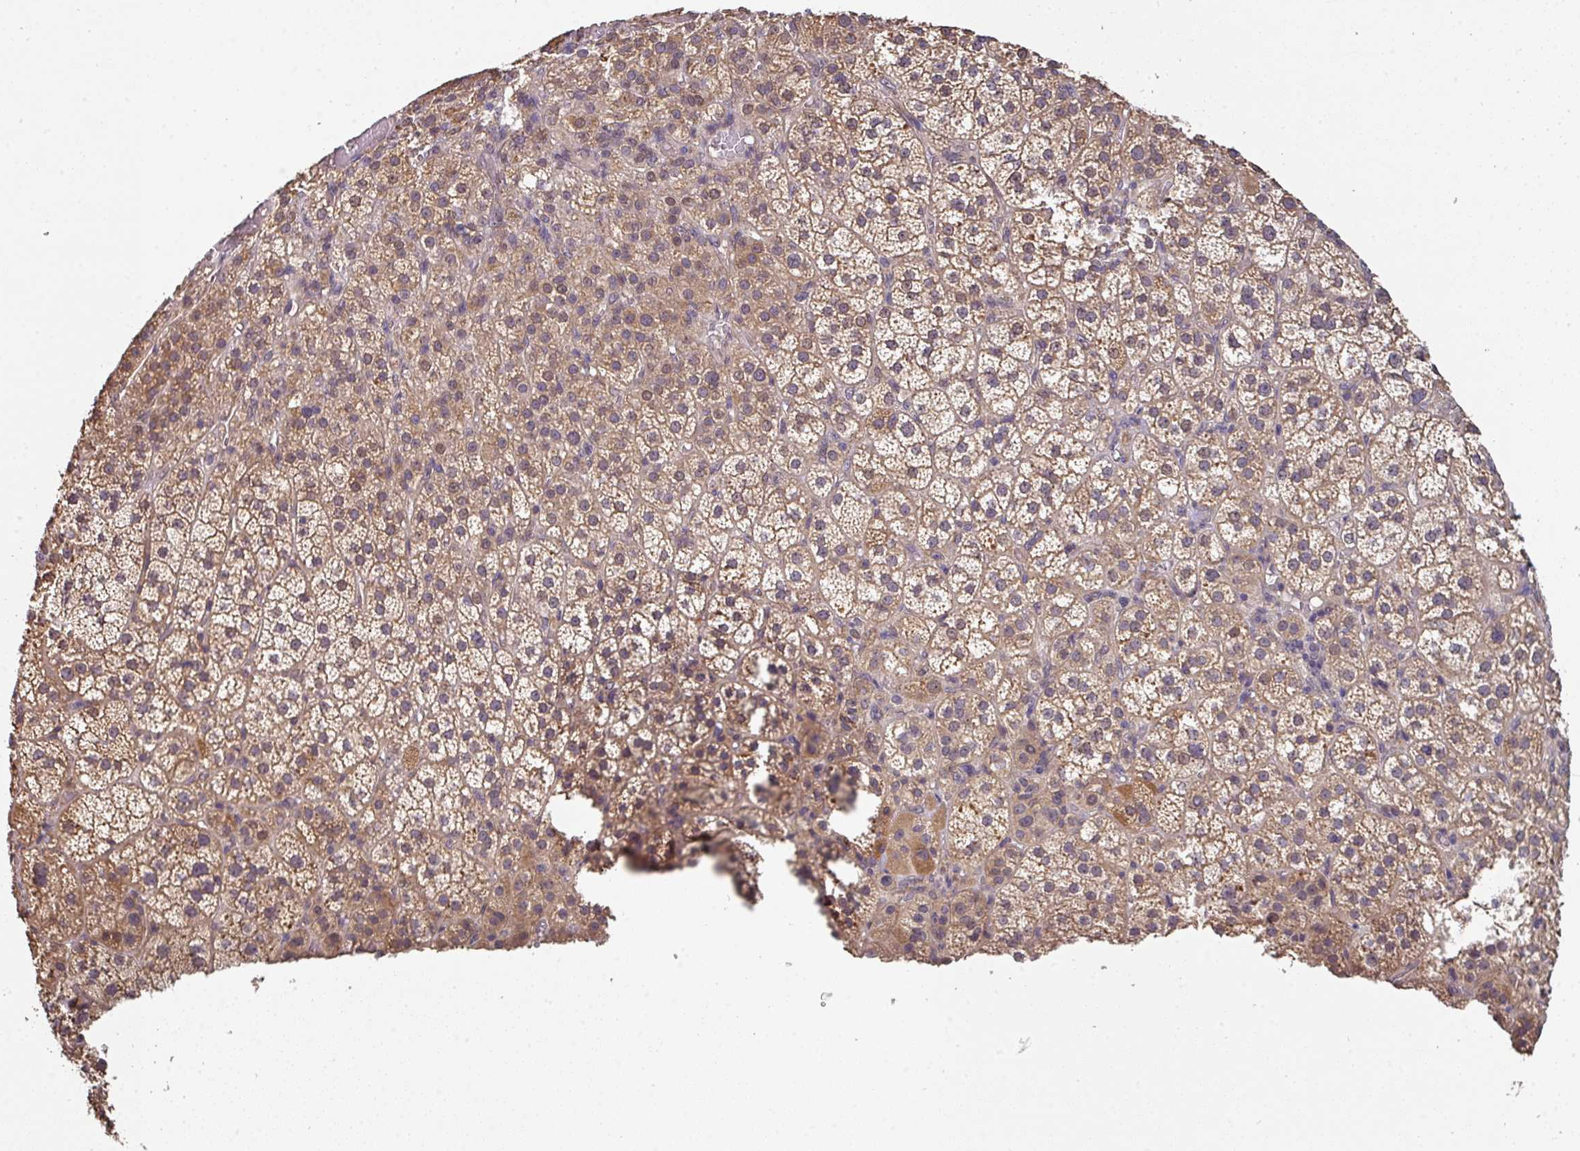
{"staining": {"intensity": "moderate", "quantity": ">75%", "location": "cytoplasmic/membranous"}, "tissue": "adrenal gland", "cell_type": "Glandular cells", "image_type": "normal", "snomed": [{"axis": "morphology", "description": "Normal tissue, NOS"}, {"axis": "topography", "description": "Adrenal gland"}], "caption": "Normal adrenal gland exhibits moderate cytoplasmic/membranous positivity in approximately >75% of glandular cells, visualized by immunohistochemistry. The protein is stained brown, and the nuclei are stained in blue (DAB (3,3'-diaminobenzidine) IHC with brightfield microscopy, high magnification).", "gene": "ACVR2B", "patient": {"sex": "female", "age": 60}}